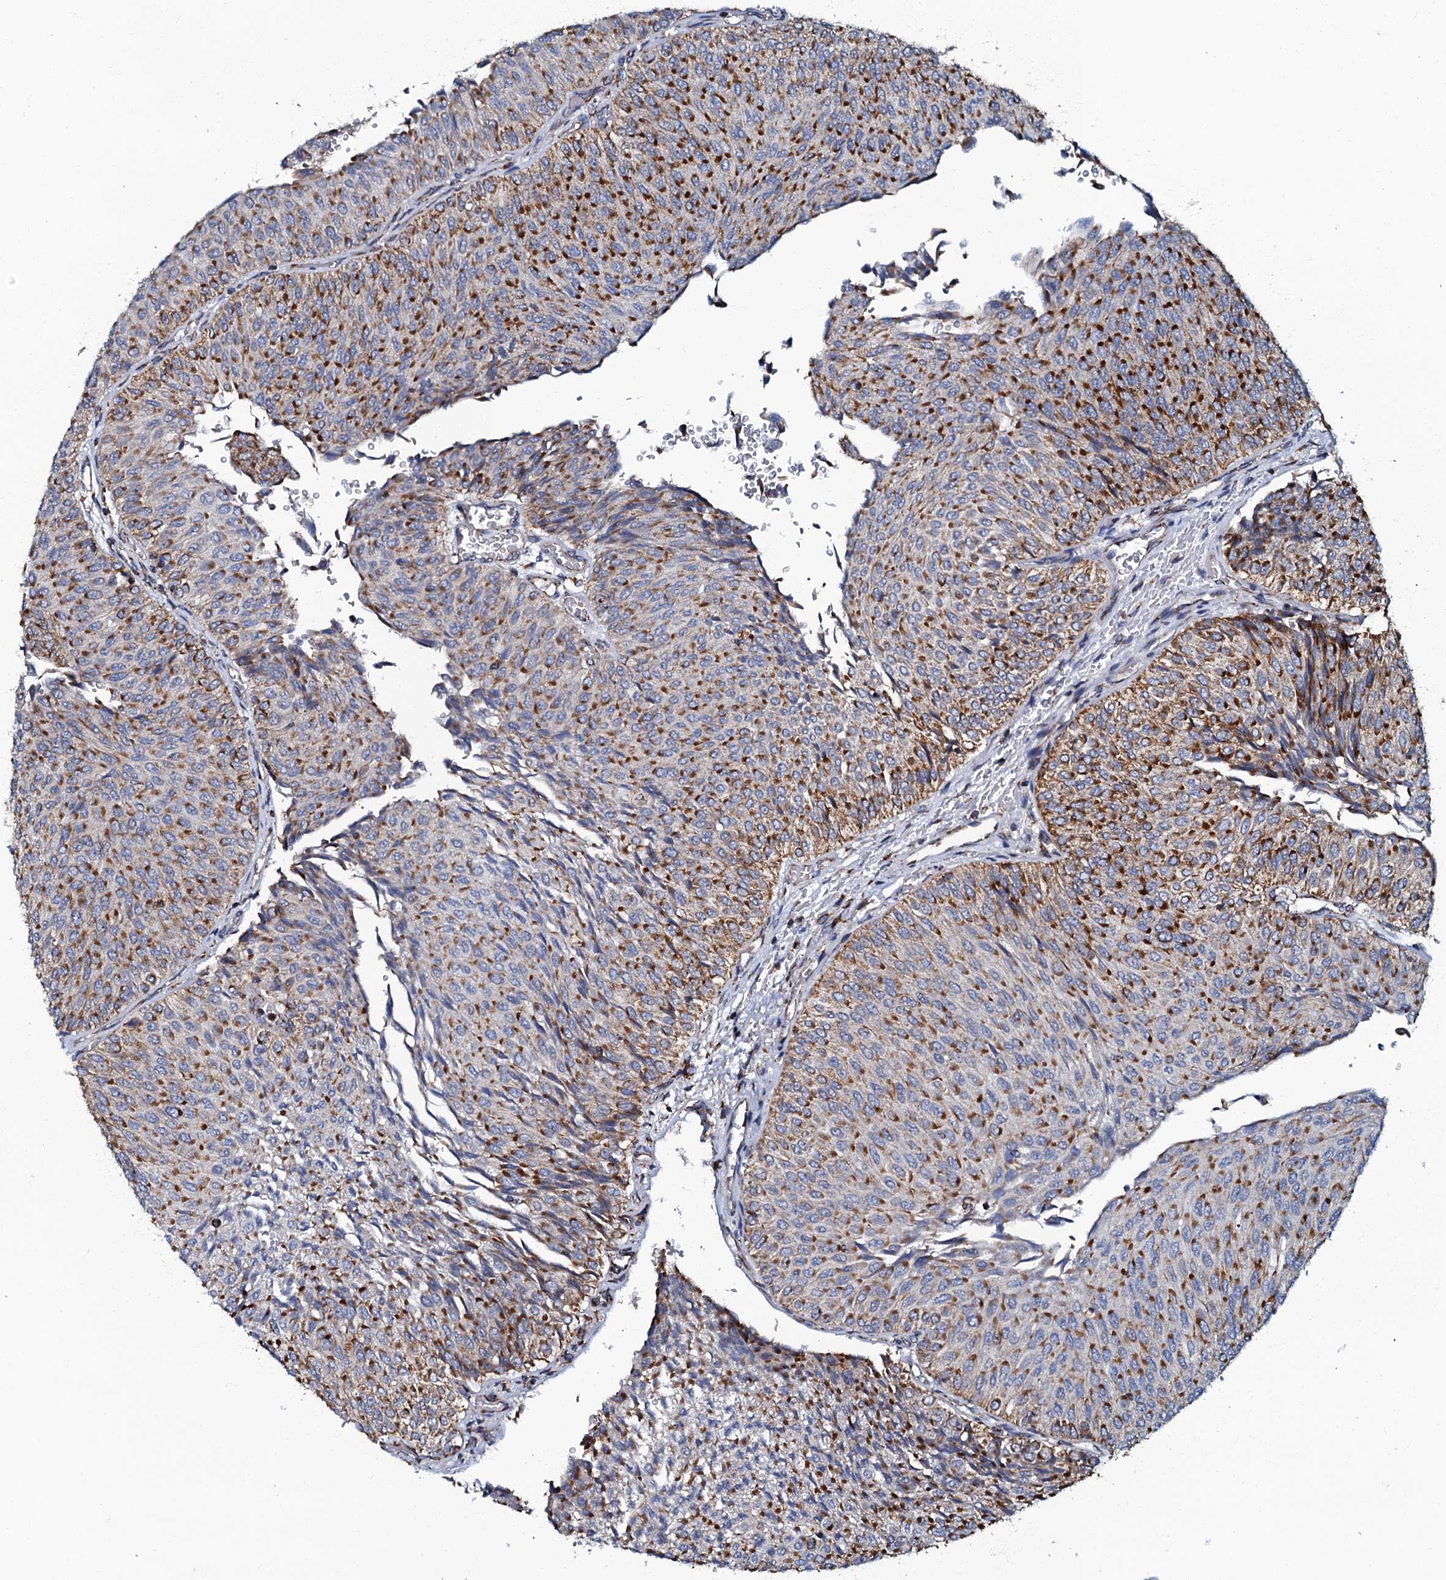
{"staining": {"intensity": "strong", "quantity": ">75%", "location": "cytoplasmic/membranous"}, "tissue": "urothelial cancer", "cell_type": "Tumor cells", "image_type": "cancer", "snomed": [{"axis": "morphology", "description": "Urothelial carcinoma, Low grade"}, {"axis": "topography", "description": "Urinary bladder"}], "caption": "Immunohistochemistry (IHC) (DAB) staining of urothelial cancer shows strong cytoplasmic/membranous protein staining in about >75% of tumor cells. (Brightfield microscopy of DAB IHC at high magnification).", "gene": "NDUFA12", "patient": {"sex": "male", "age": 78}}